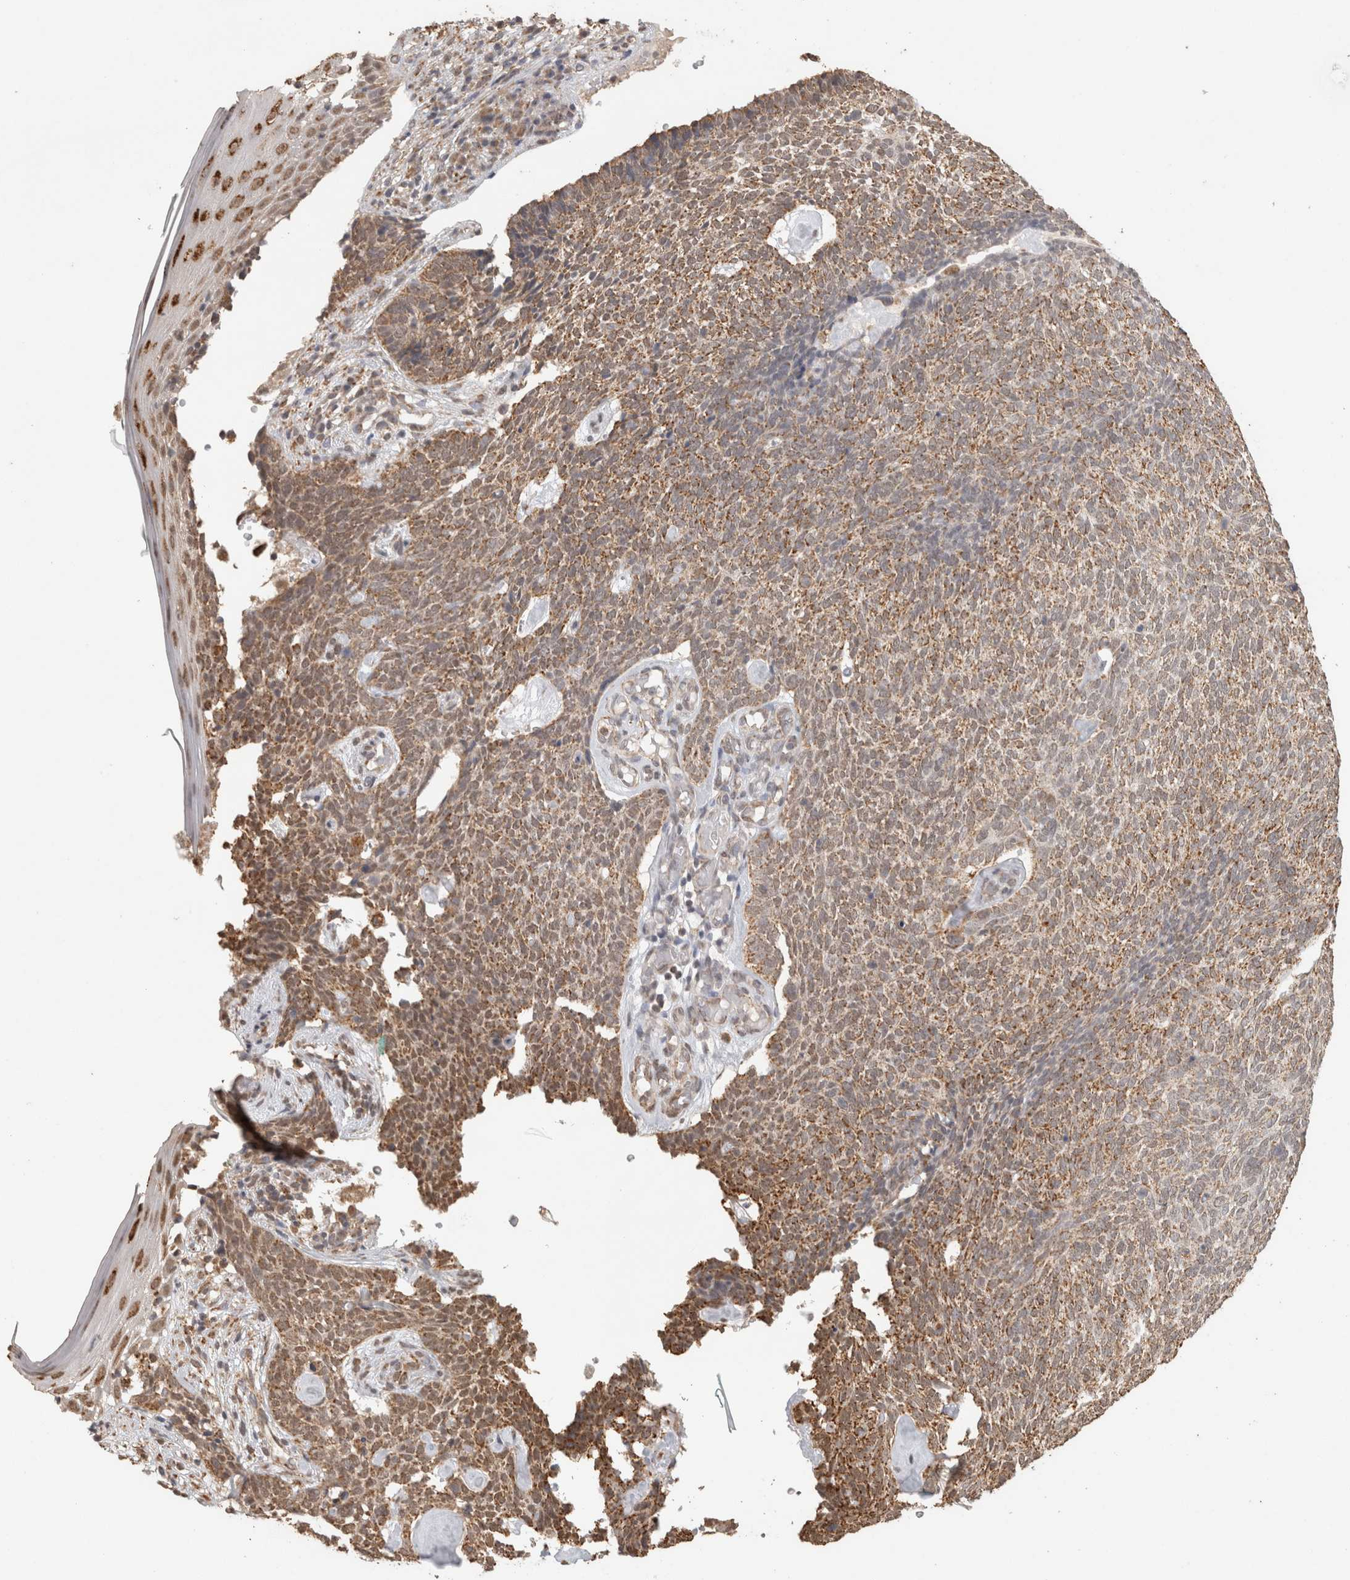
{"staining": {"intensity": "moderate", "quantity": ">75%", "location": "cytoplasmic/membranous"}, "tissue": "skin cancer", "cell_type": "Tumor cells", "image_type": "cancer", "snomed": [{"axis": "morphology", "description": "Basal cell carcinoma"}, {"axis": "topography", "description": "Skin"}], "caption": "Immunohistochemistry image of neoplastic tissue: skin cancer stained using IHC exhibits medium levels of moderate protein expression localized specifically in the cytoplasmic/membranous of tumor cells, appearing as a cytoplasmic/membranous brown color.", "gene": "BNIP3L", "patient": {"sex": "female", "age": 84}}